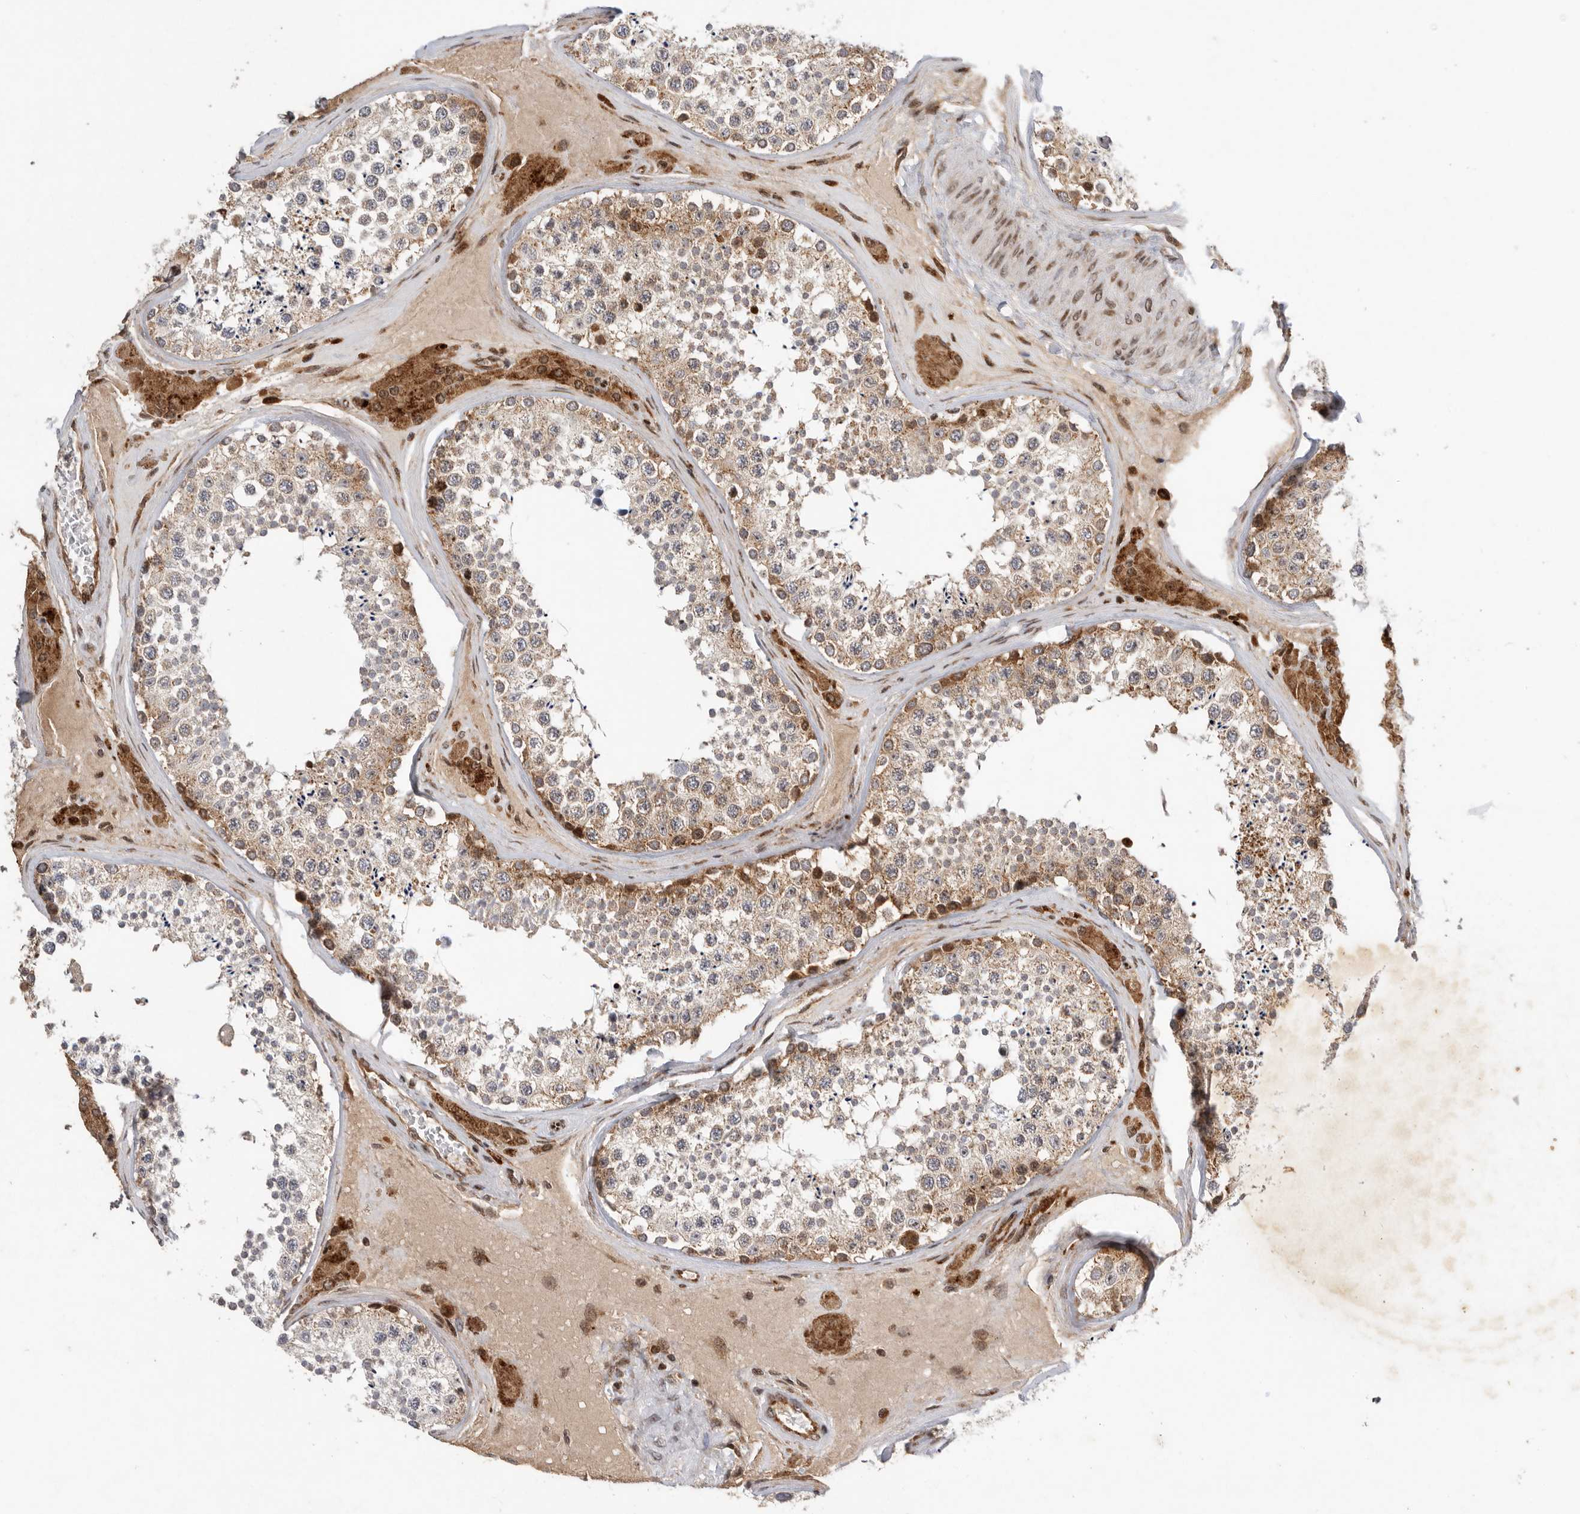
{"staining": {"intensity": "moderate", "quantity": ">75%", "location": "cytoplasmic/membranous"}, "tissue": "testis", "cell_type": "Cells in seminiferous ducts", "image_type": "normal", "snomed": [{"axis": "morphology", "description": "Normal tissue, NOS"}, {"axis": "topography", "description": "Testis"}], "caption": "Protein staining reveals moderate cytoplasmic/membranous positivity in about >75% of cells in seminiferous ducts in unremarkable testis. Ihc stains the protein of interest in brown and the nuclei are stained blue.", "gene": "FZD3", "patient": {"sex": "male", "age": 46}}